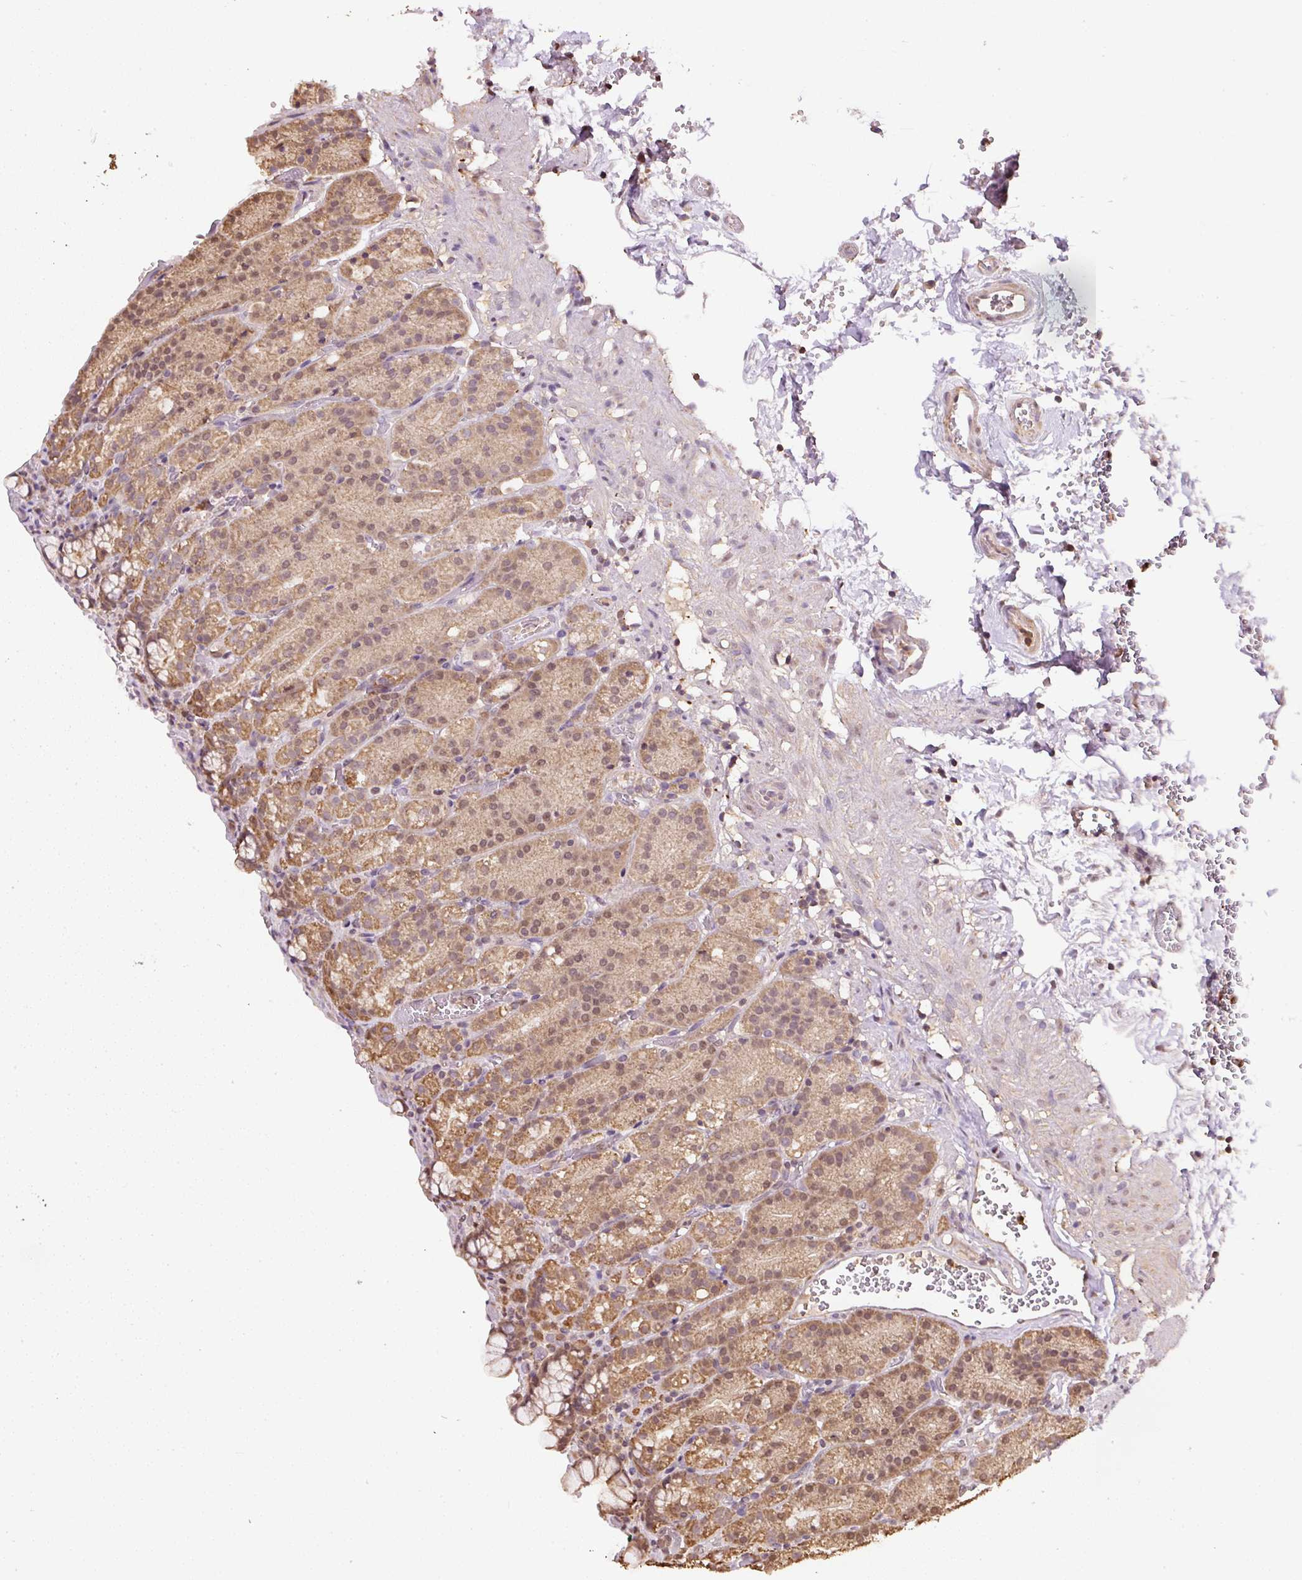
{"staining": {"intensity": "moderate", "quantity": ">75%", "location": "cytoplasmic/membranous,nuclear"}, "tissue": "stomach", "cell_type": "Glandular cells", "image_type": "normal", "snomed": [{"axis": "morphology", "description": "Normal tissue, NOS"}, {"axis": "topography", "description": "Stomach, upper"}], "caption": "Stomach stained with DAB (3,3'-diaminobenzidine) immunohistochemistry displays medium levels of moderate cytoplasmic/membranous,nuclear staining in approximately >75% of glandular cells. The protein is stained brown, and the nuclei are stained in blue (DAB (3,3'-diaminobenzidine) IHC with brightfield microscopy, high magnification).", "gene": "TMEM170B", "patient": {"sex": "female", "age": 81}}